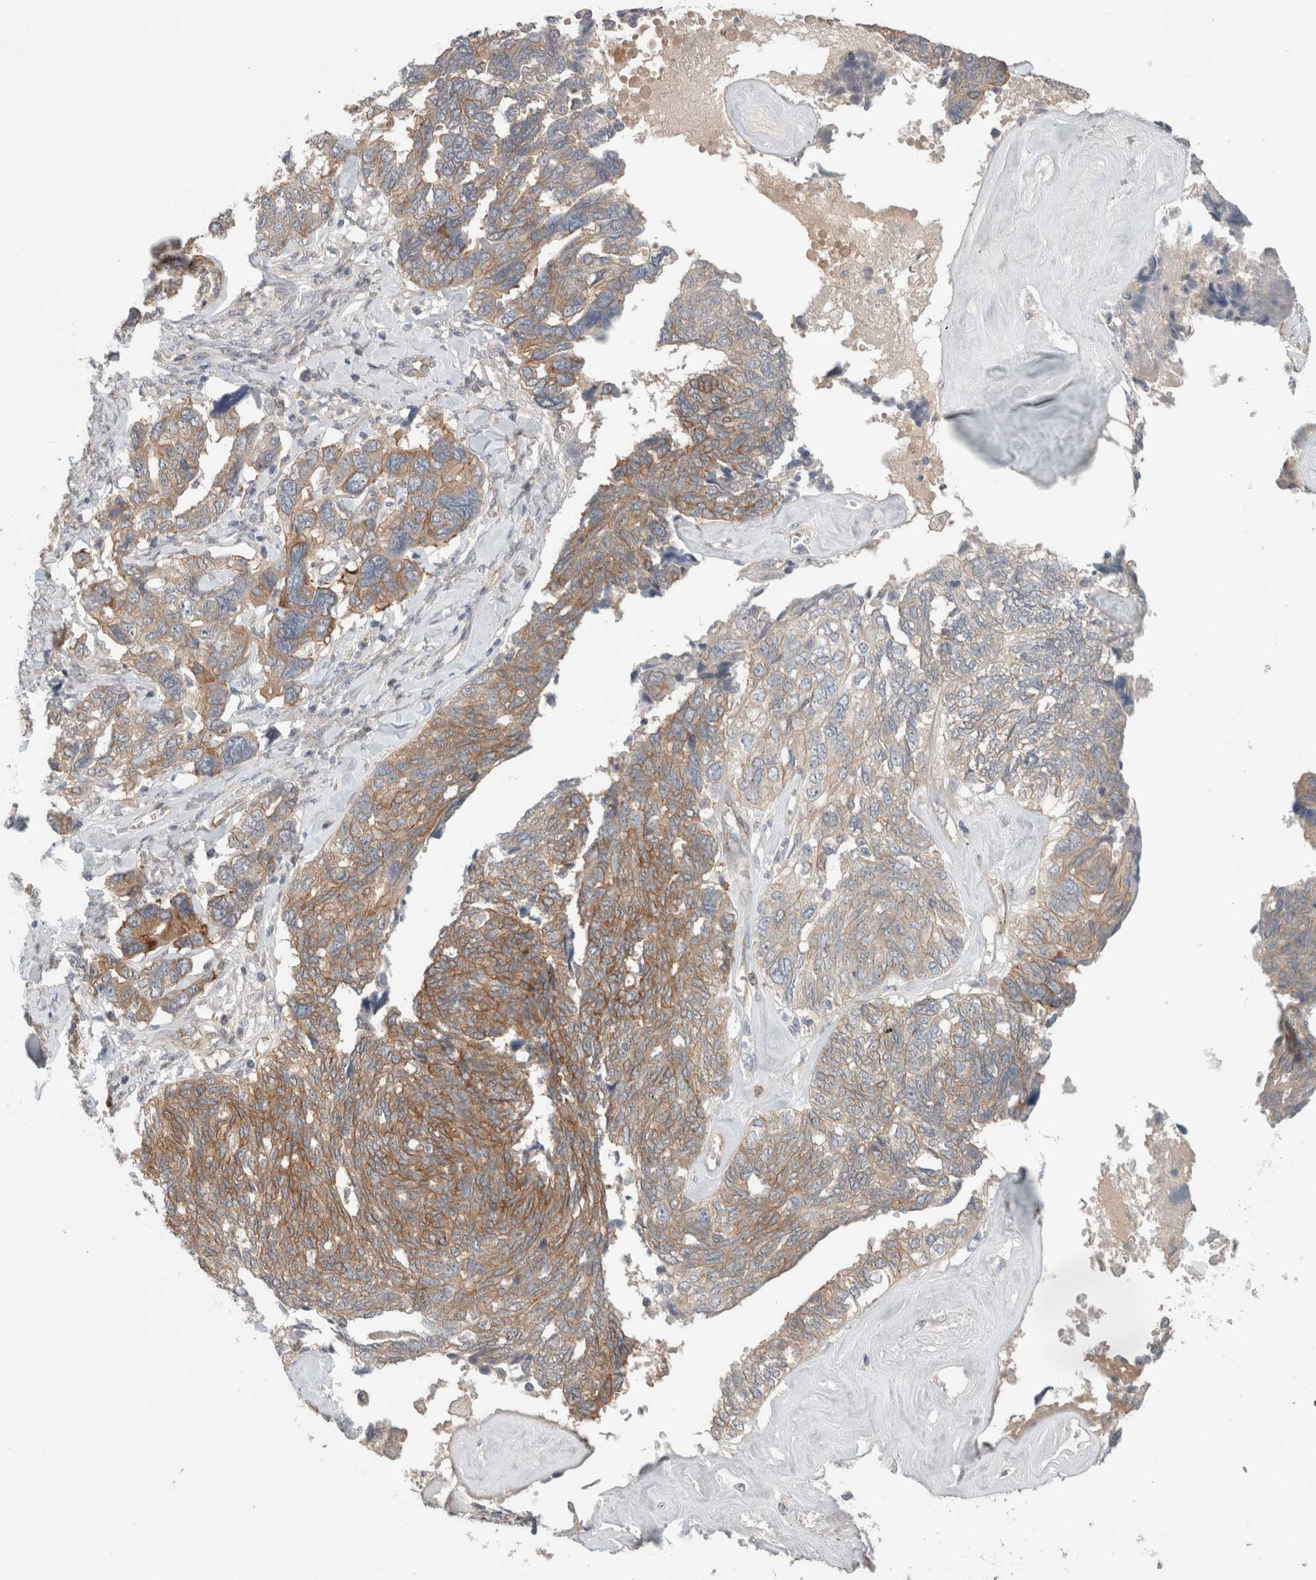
{"staining": {"intensity": "moderate", "quantity": "25%-75%", "location": "cytoplasmic/membranous"}, "tissue": "ovarian cancer", "cell_type": "Tumor cells", "image_type": "cancer", "snomed": [{"axis": "morphology", "description": "Cystadenocarcinoma, serous, NOS"}, {"axis": "topography", "description": "Ovary"}], "caption": "Protein expression analysis of serous cystadenocarcinoma (ovarian) displays moderate cytoplasmic/membranous staining in approximately 25%-75% of tumor cells.", "gene": "RASAL2", "patient": {"sex": "female", "age": 79}}